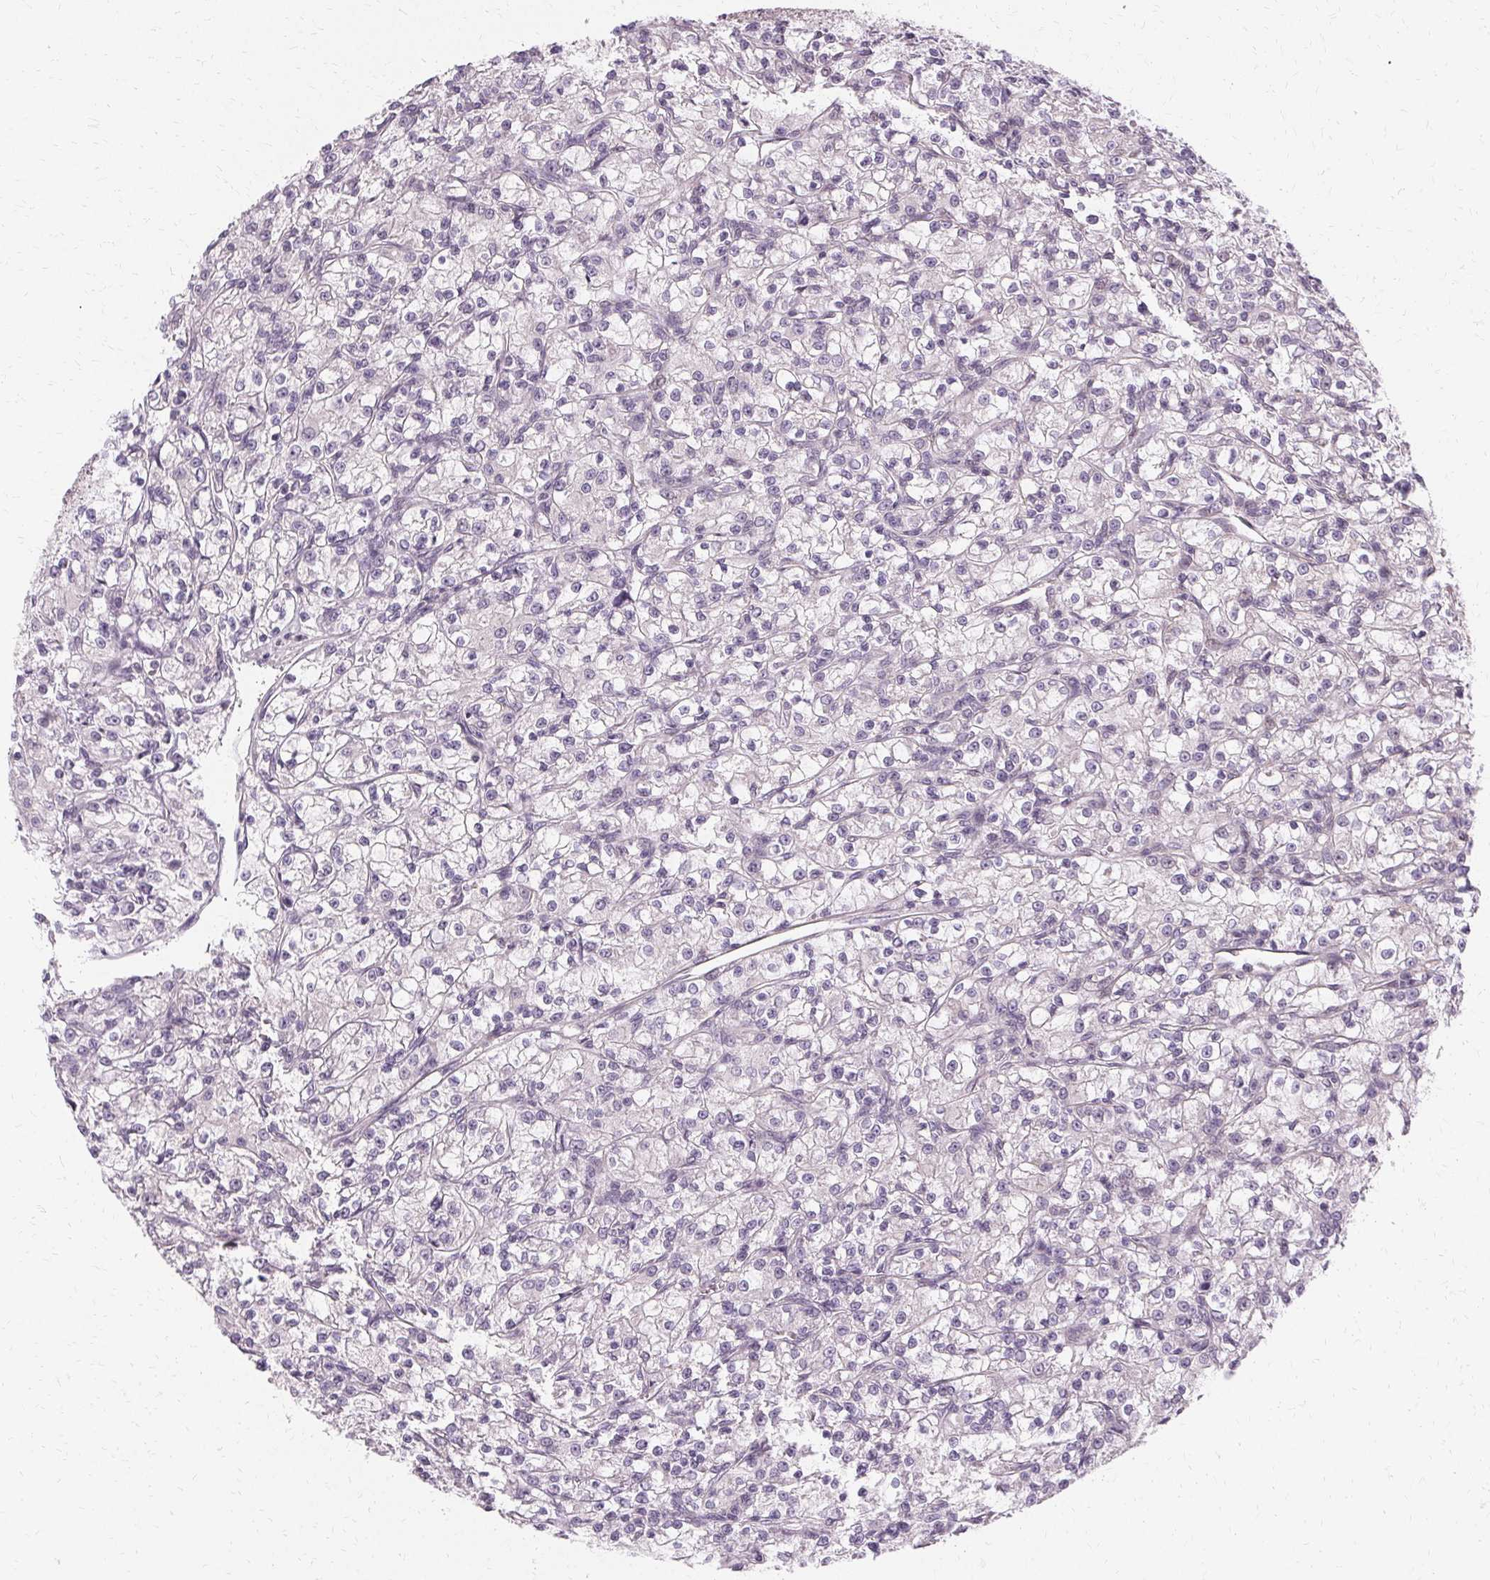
{"staining": {"intensity": "negative", "quantity": "none", "location": "none"}, "tissue": "renal cancer", "cell_type": "Tumor cells", "image_type": "cancer", "snomed": [{"axis": "morphology", "description": "Adenocarcinoma, NOS"}, {"axis": "topography", "description": "Kidney"}], "caption": "Immunohistochemical staining of human renal adenocarcinoma demonstrates no significant expression in tumor cells.", "gene": "USP8", "patient": {"sex": "female", "age": 59}}